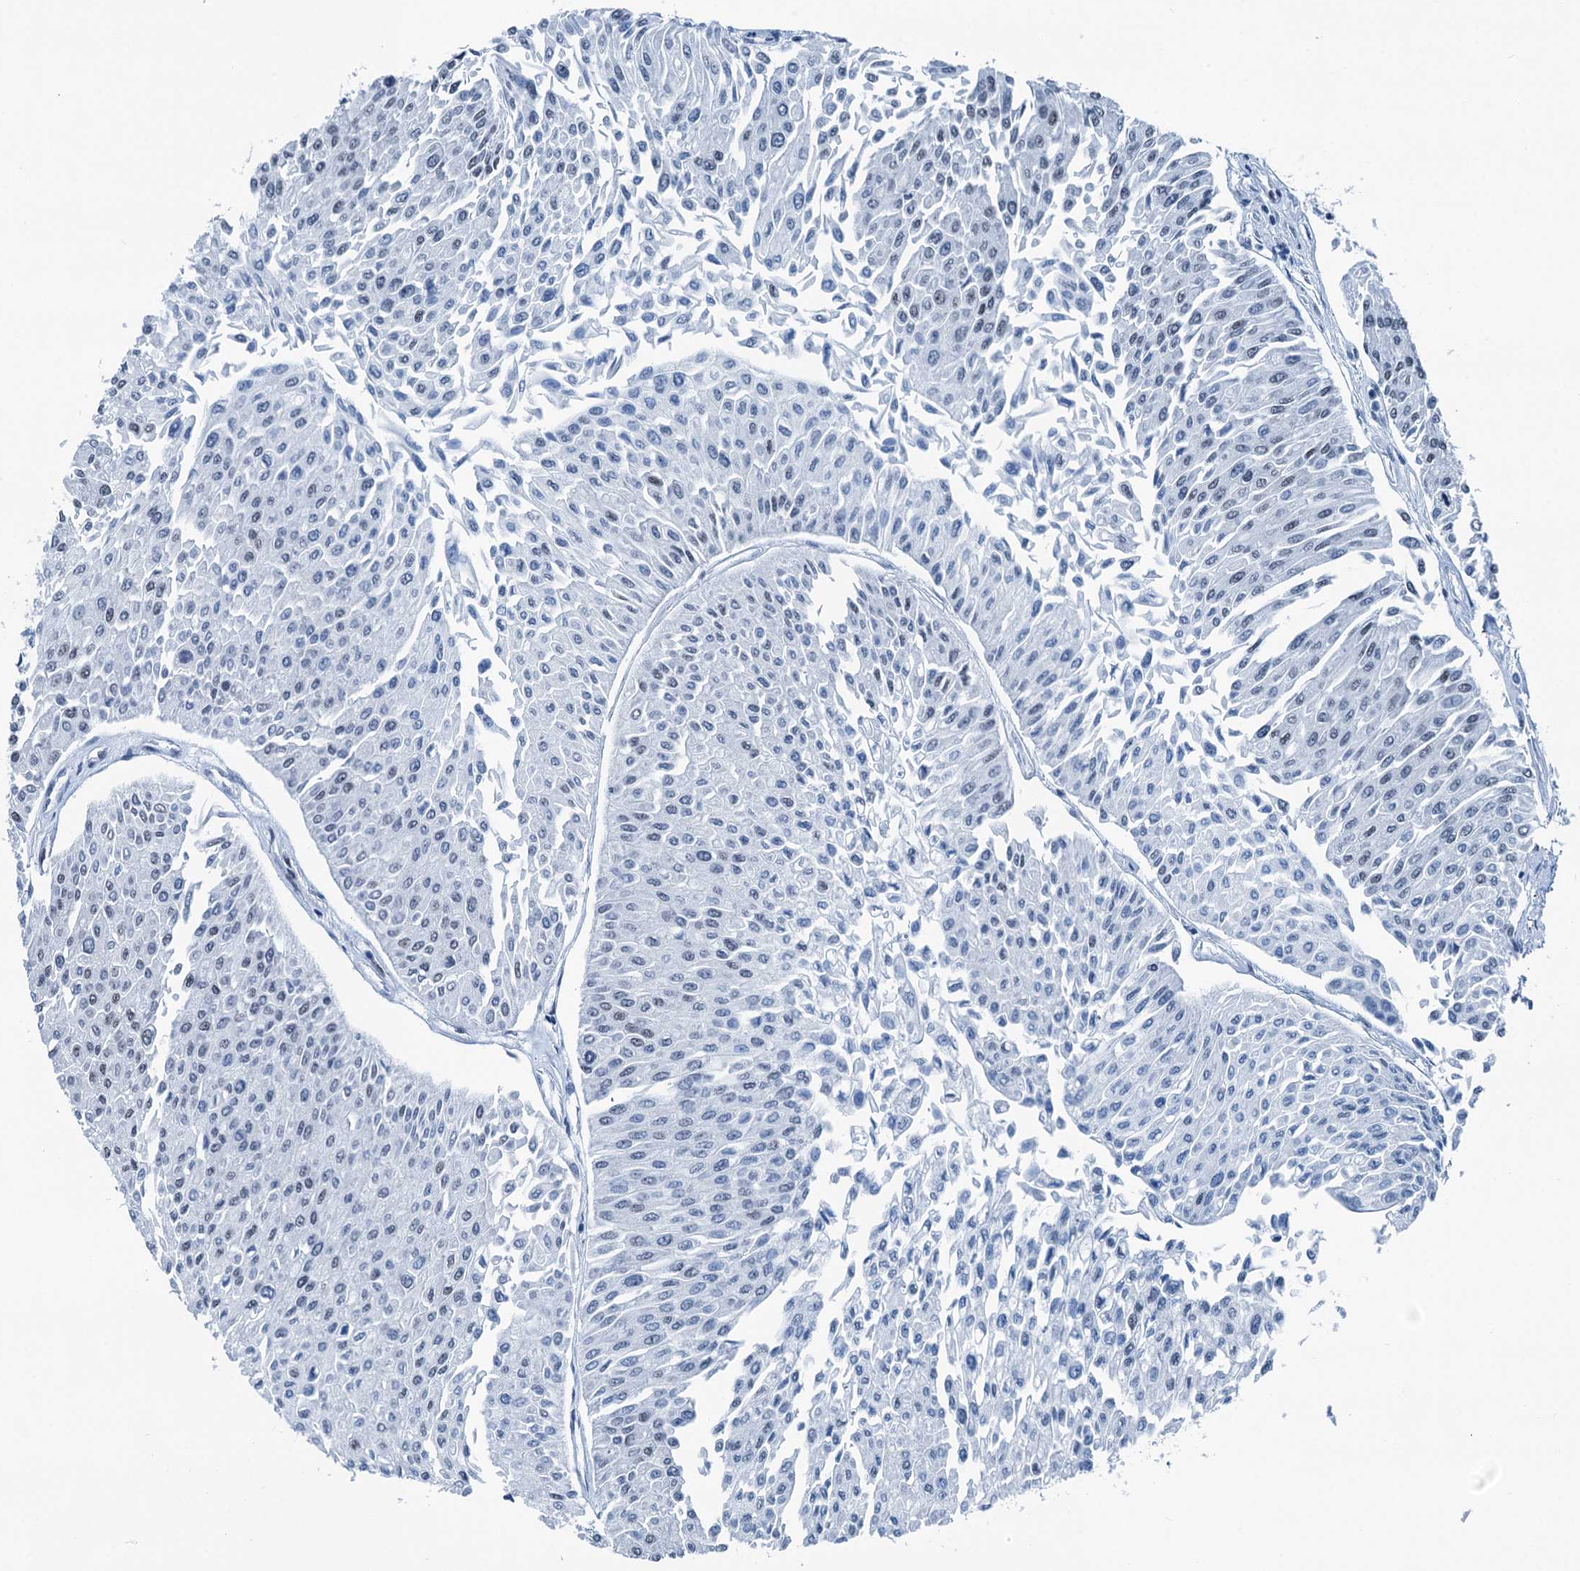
{"staining": {"intensity": "negative", "quantity": "none", "location": "none"}, "tissue": "urothelial cancer", "cell_type": "Tumor cells", "image_type": "cancer", "snomed": [{"axis": "morphology", "description": "Urothelial carcinoma, Low grade"}, {"axis": "topography", "description": "Urinary bladder"}], "caption": "An immunohistochemistry (IHC) photomicrograph of urothelial carcinoma (low-grade) is shown. There is no staining in tumor cells of urothelial carcinoma (low-grade).", "gene": "TRPT1", "patient": {"sex": "male", "age": 67}}